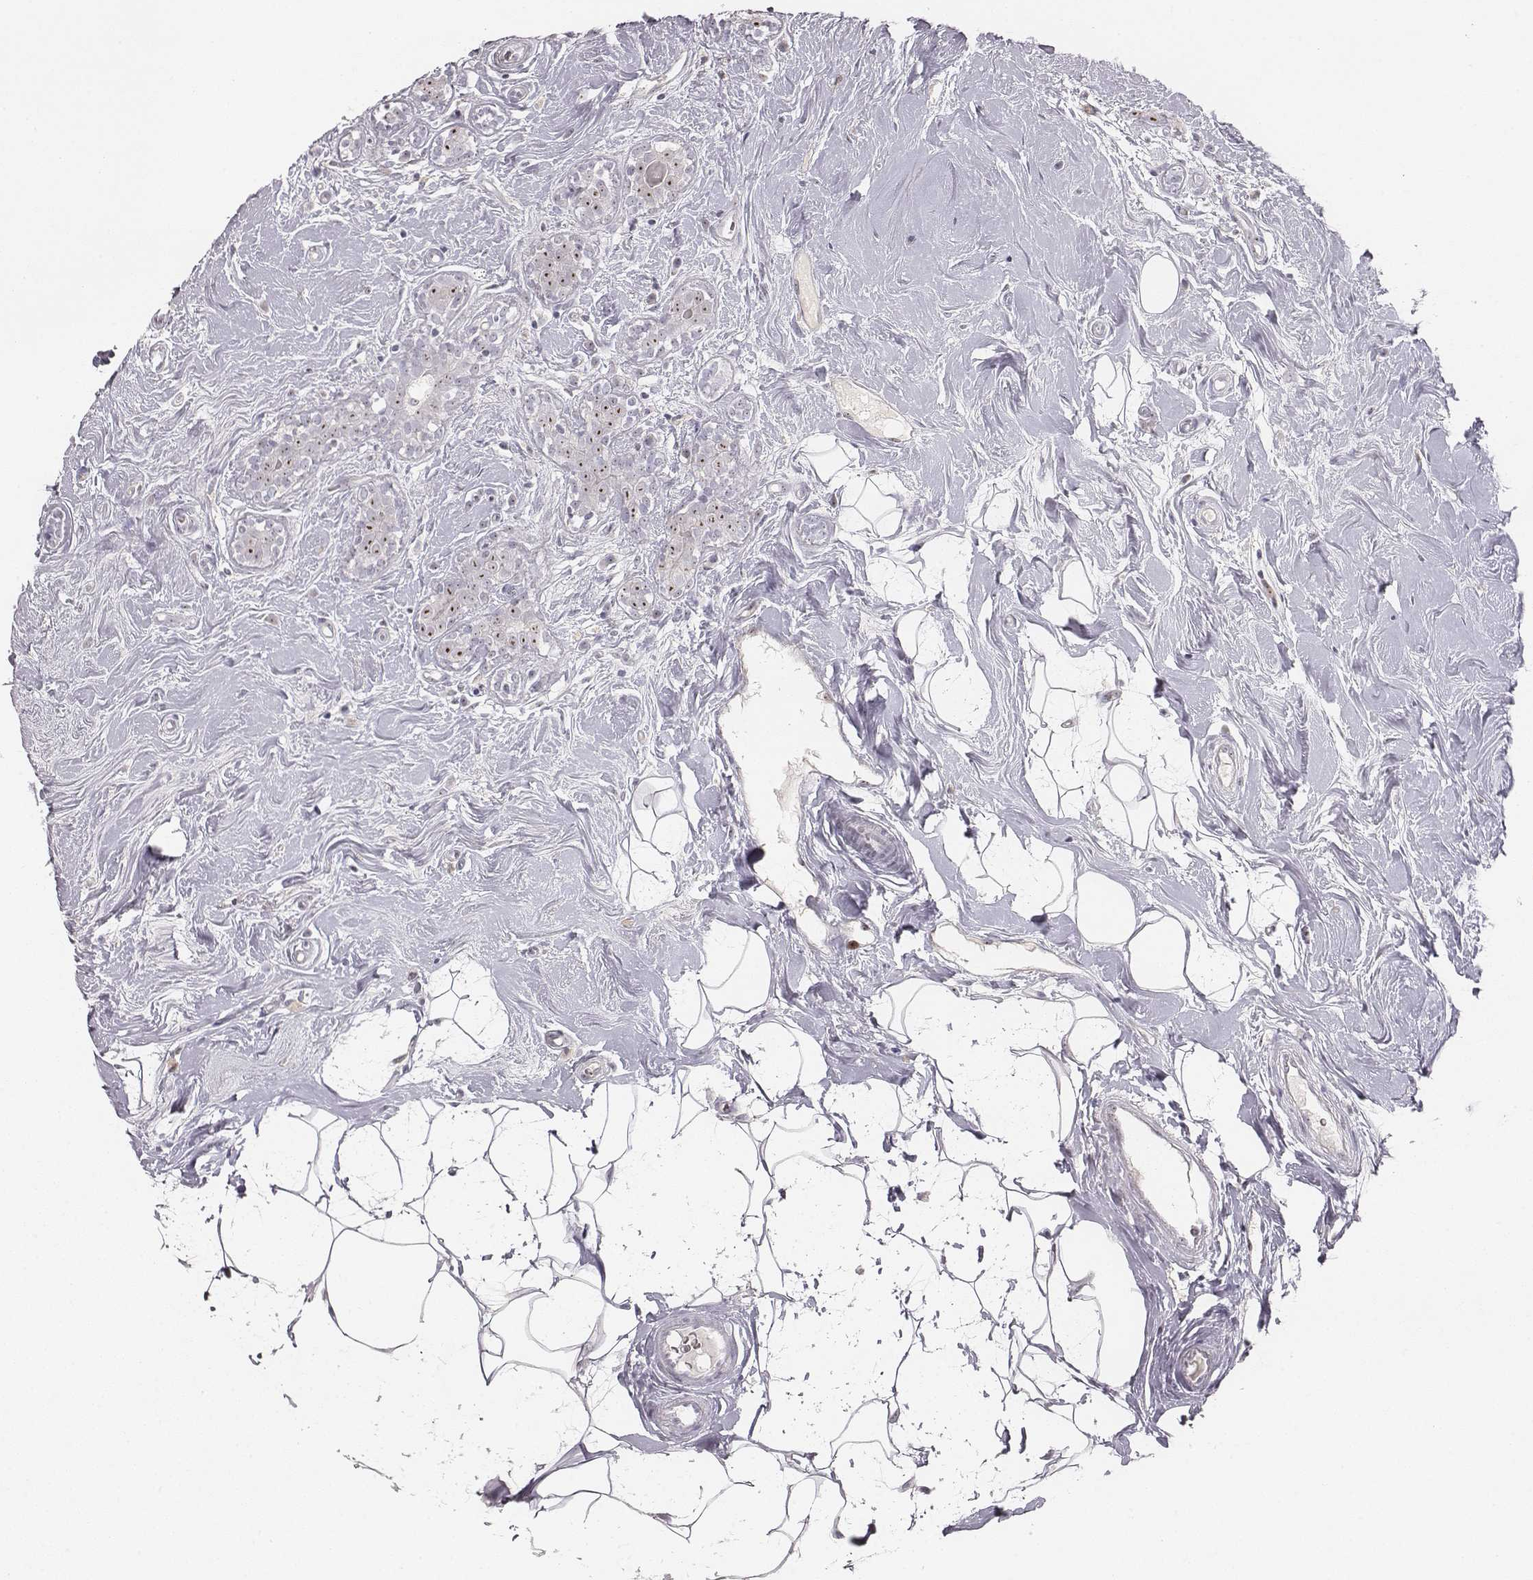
{"staining": {"intensity": "strong", "quantity": "25%-75%", "location": "nuclear"}, "tissue": "breast cancer", "cell_type": "Tumor cells", "image_type": "cancer", "snomed": [{"axis": "morphology", "description": "Normal tissue, NOS"}, {"axis": "morphology", "description": "Duct carcinoma"}, {"axis": "topography", "description": "Breast"}], "caption": "Protein staining of breast cancer (intraductal carcinoma) tissue reveals strong nuclear positivity in about 25%-75% of tumor cells. (Brightfield microscopy of DAB IHC at high magnification).", "gene": "NIFK", "patient": {"sex": "female", "age": 43}}